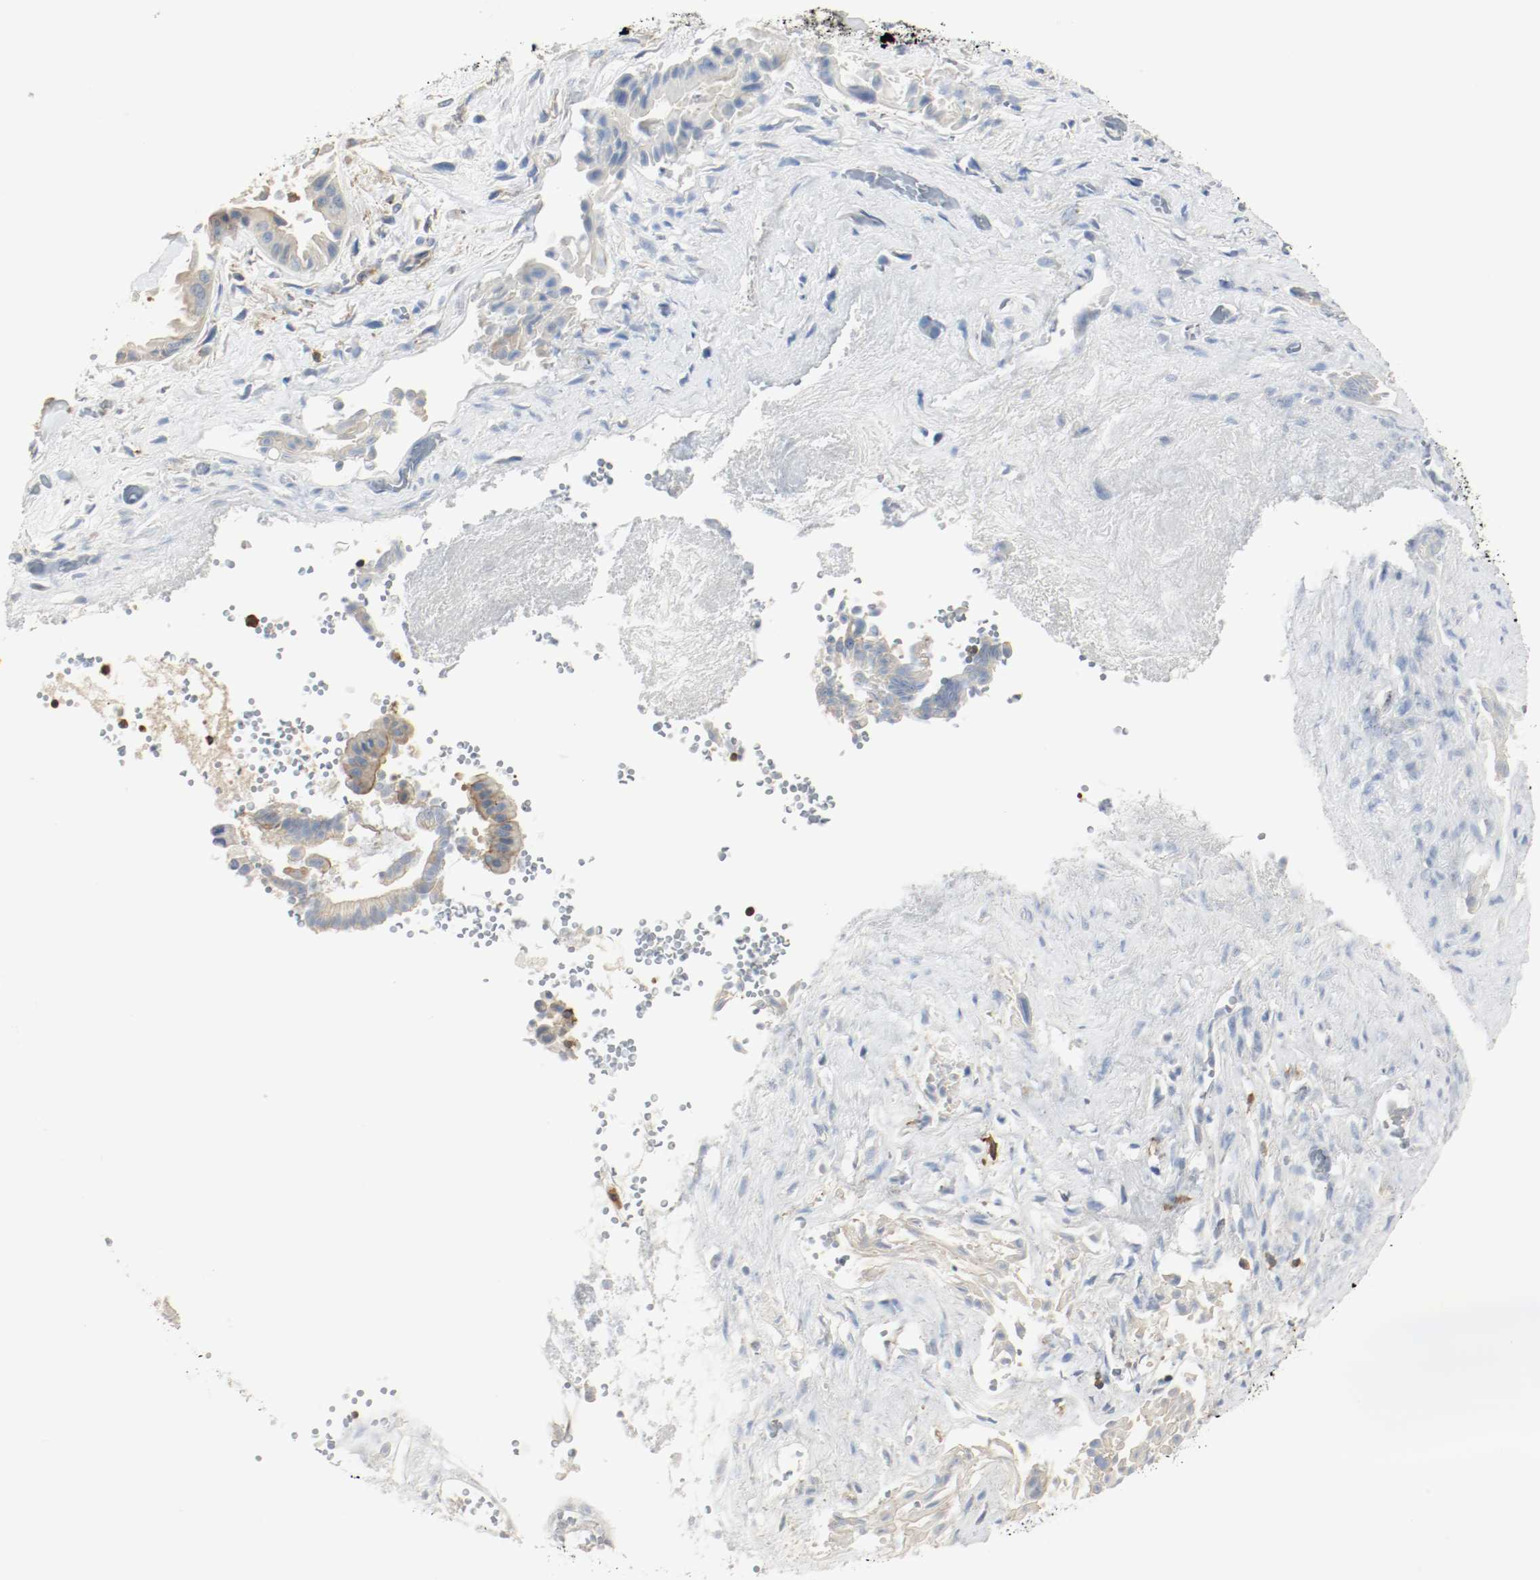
{"staining": {"intensity": "weak", "quantity": "25%-75%", "location": "cytoplasmic/membranous"}, "tissue": "liver cancer", "cell_type": "Tumor cells", "image_type": "cancer", "snomed": [{"axis": "morphology", "description": "Cholangiocarcinoma"}, {"axis": "topography", "description": "Liver"}], "caption": "High-magnification brightfield microscopy of liver cancer stained with DAB (3,3'-diaminobenzidine) (brown) and counterstained with hematoxylin (blue). tumor cells exhibit weak cytoplasmic/membranous positivity is appreciated in about25%-75% of cells.", "gene": "ARPC1B", "patient": {"sex": "male", "age": 58}}